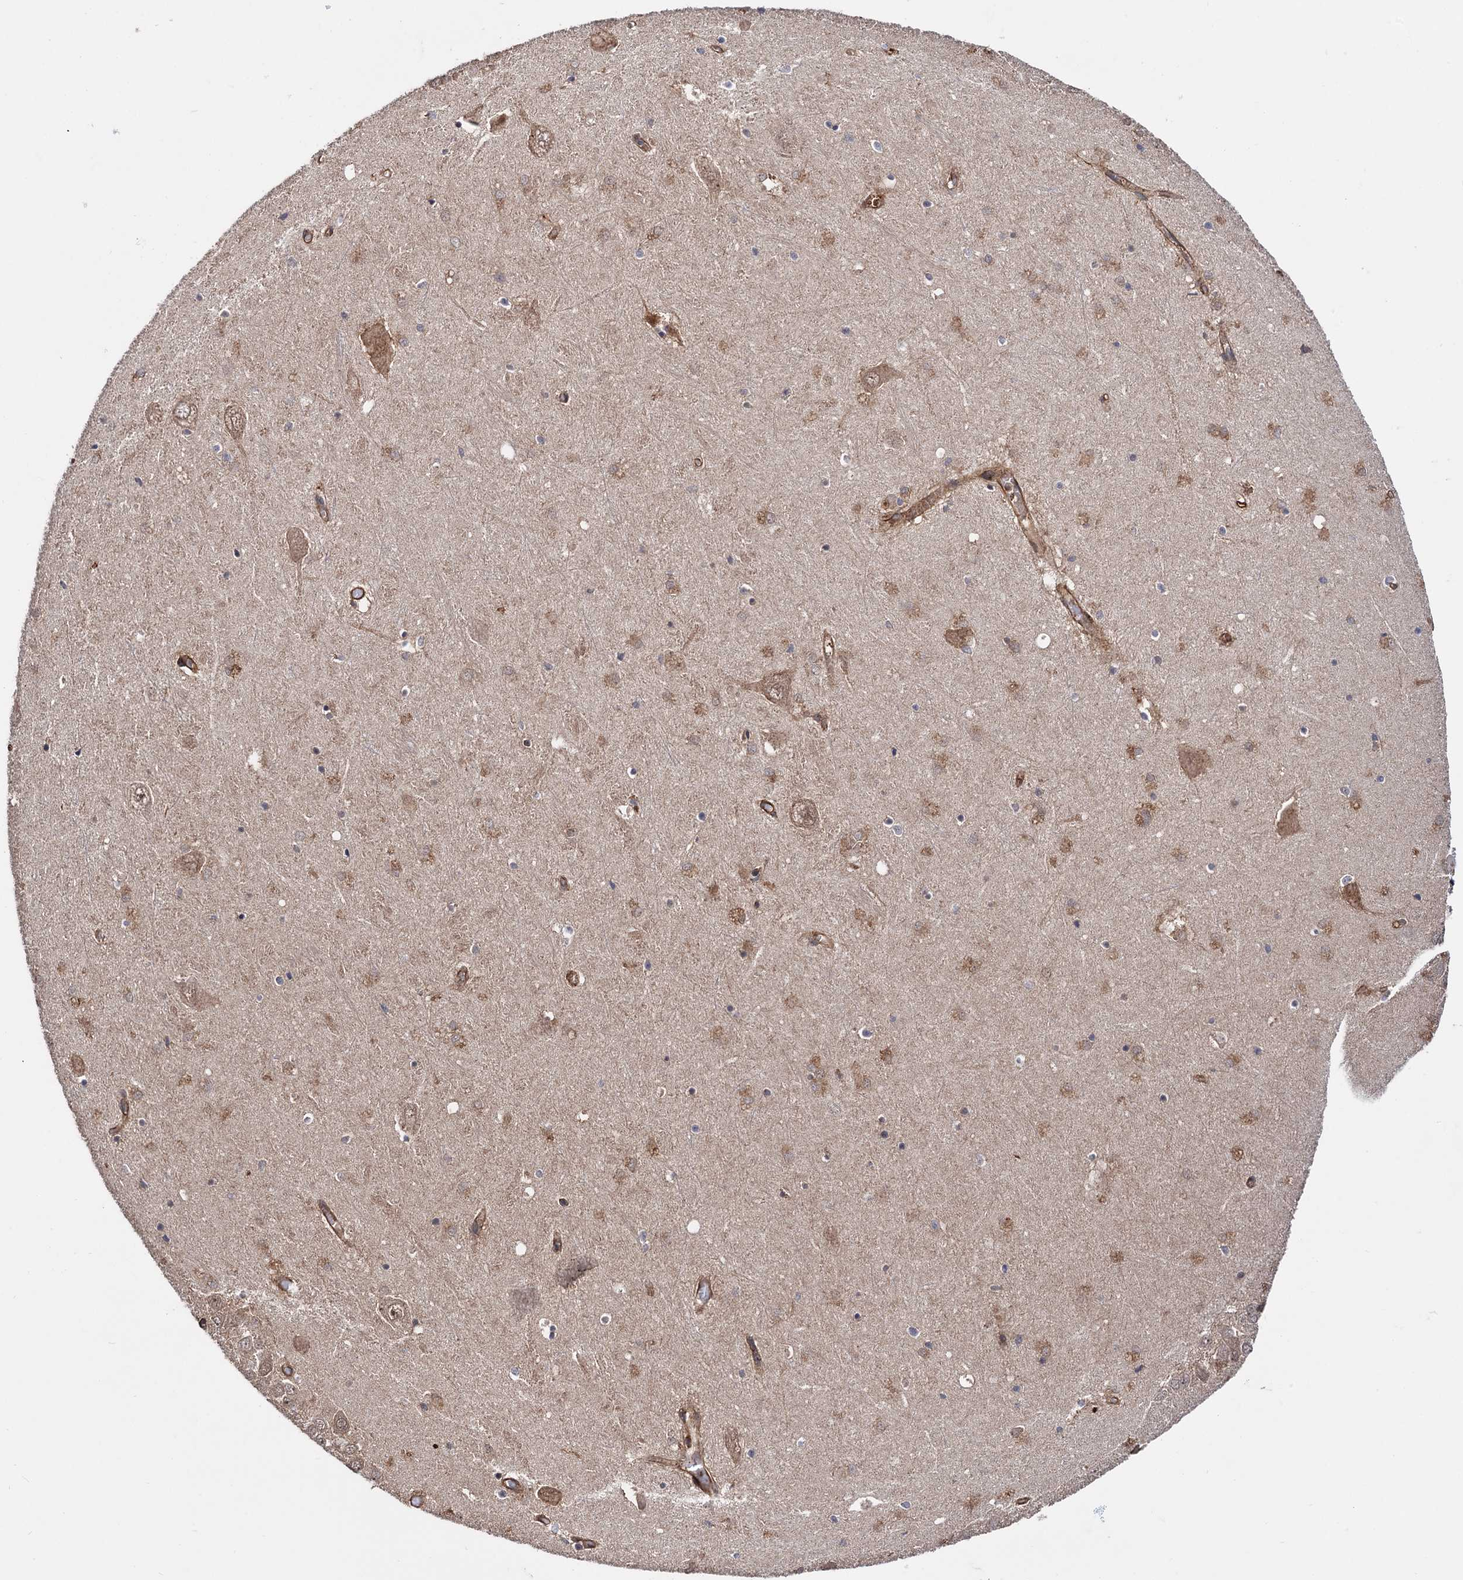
{"staining": {"intensity": "moderate", "quantity": "<25%", "location": "cytoplasmic/membranous,nuclear"}, "tissue": "hippocampus", "cell_type": "Glial cells", "image_type": "normal", "snomed": [{"axis": "morphology", "description": "Normal tissue, NOS"}, {"axis": "topography", "description": "Hippocampus"}], "caption": "Immunohistochemistry staining of benign hippocampus, which demonstrates low levels of moderate cytoplasmic/membranous,nuclear expression in about <25% of glial cells indicating moderate cytoplasmic/membranous,nuclear protein expression. The staining was performed using DAB (brown) for protein detection and nuclei were counterstained in hematoxylin (blue).", "gene": "ATP8B4", "patient": {"sex": "male", "age": 70}}